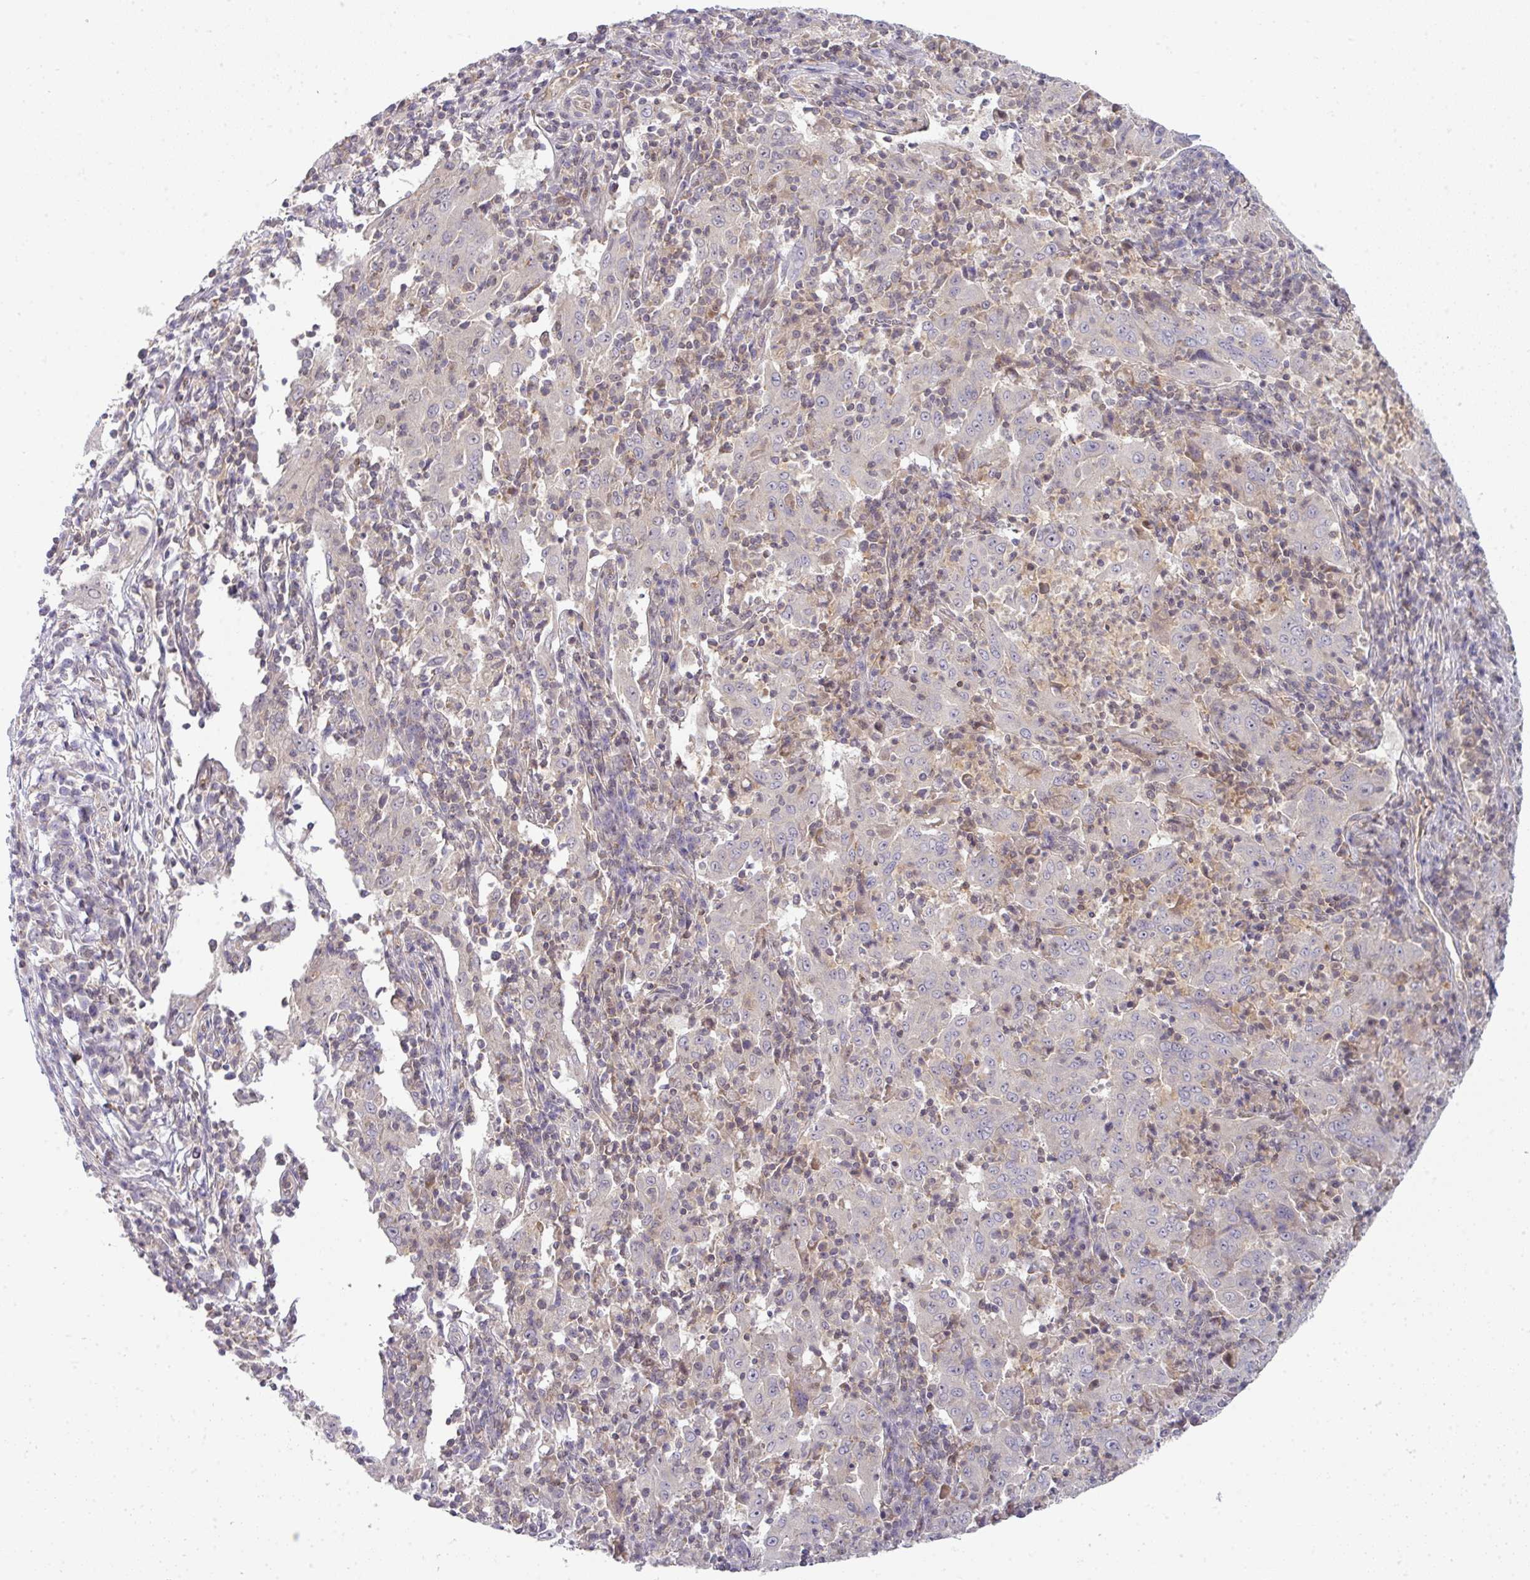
{"staining": {"intensity": "negative", "quantity": "none", "location": "none"}, "tissue": "pancreatic cancer", "cell_type": "Tumor cells", "image_type": "cancer", "snomed": [{"axis": "morphology", "description": "Adenocarcinoma, NOS"}, {"axis": "topography", "description": "Pancreas"}], "caption": "Tumor cells are negative for brown protein staining in pancreatic cancer (adenocarcinoma).", "gene": "STAT5A", "patient": {"sex": "male", "age": 63}}